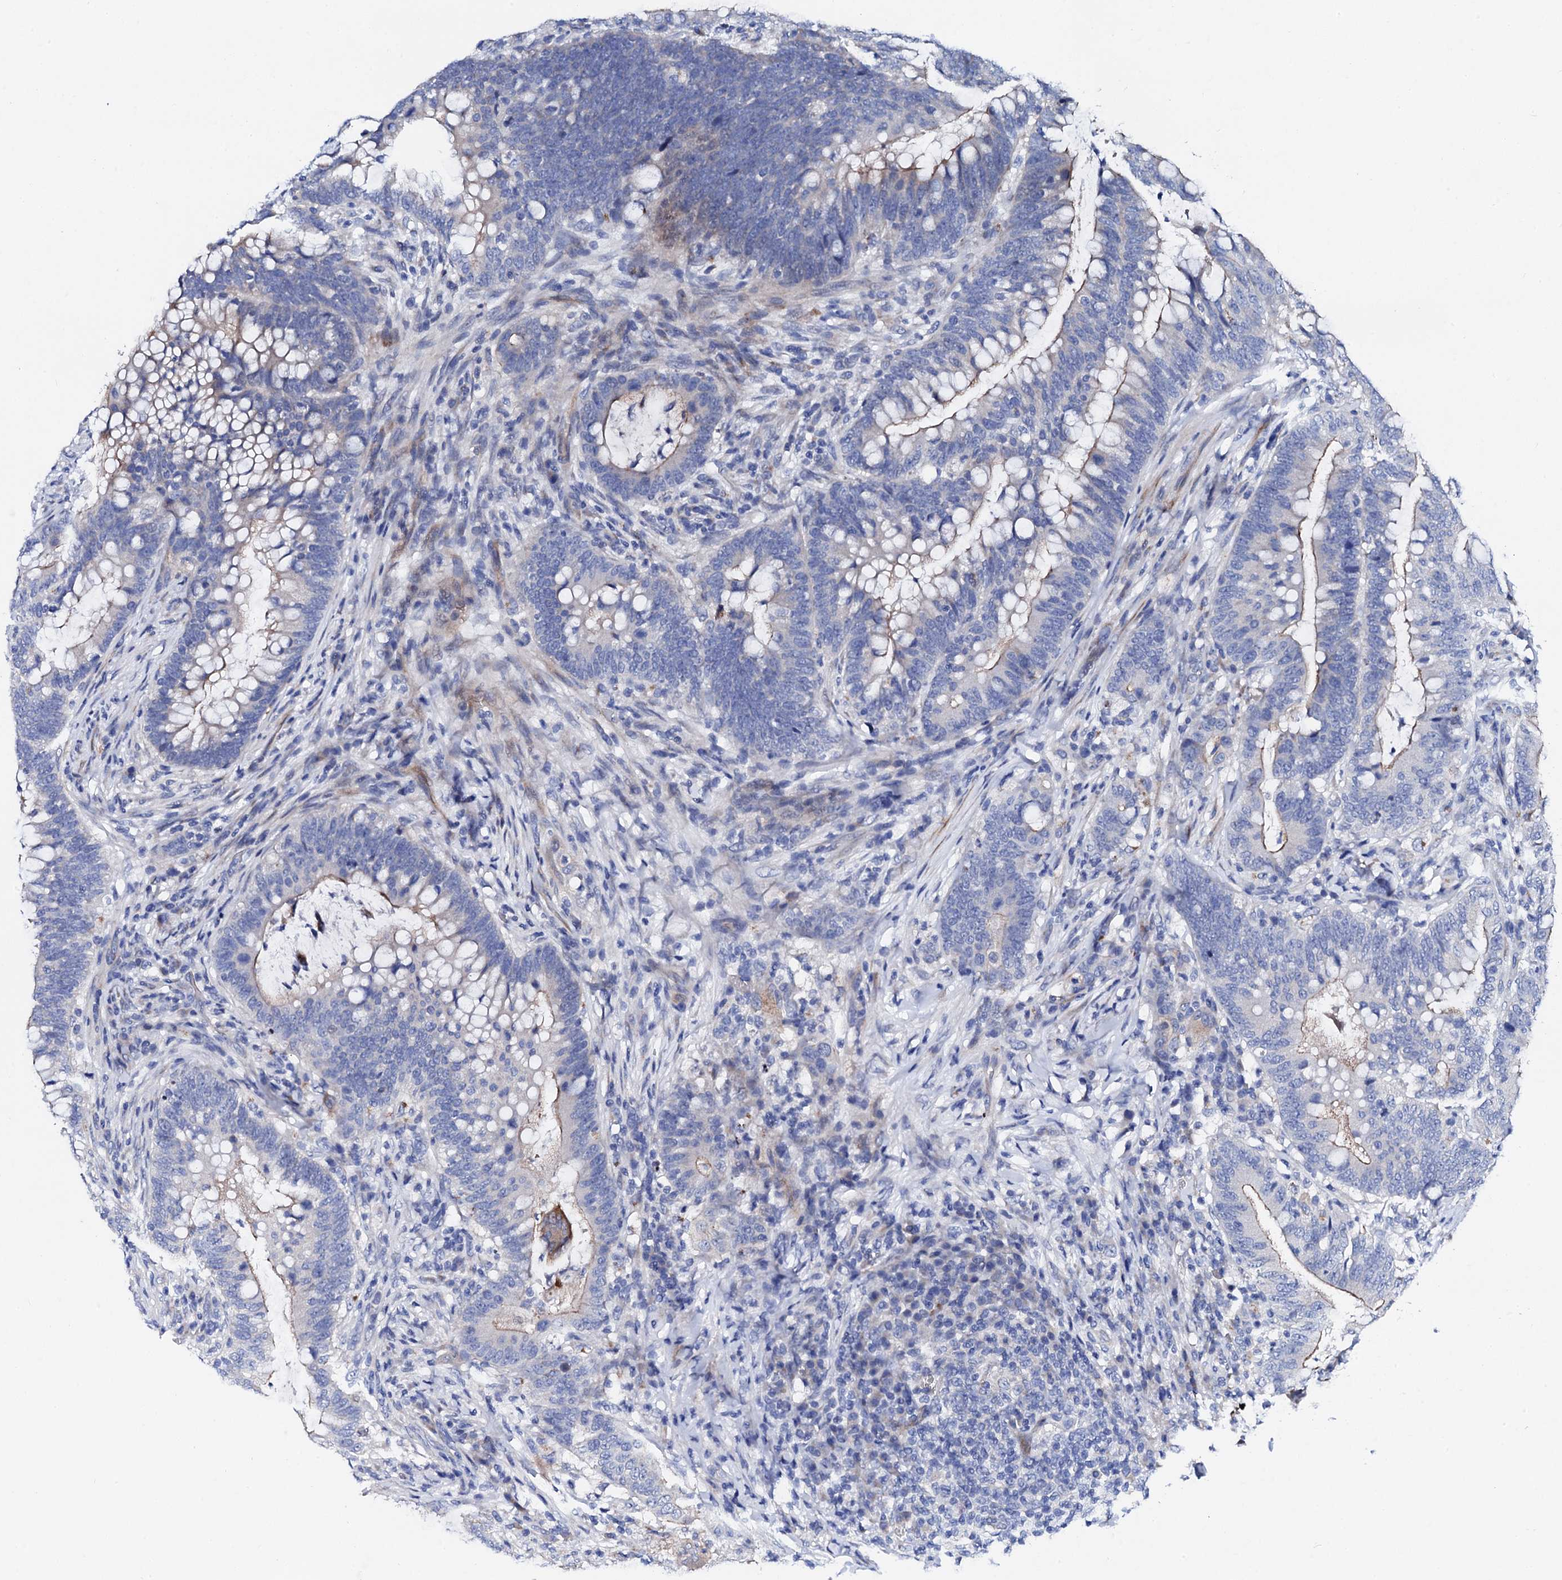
{"staining": {"intensity": "moderate", "quantity": "<25%", "location": "cytoplasmic/membranous"}, "tissue": "colorectal cancer", "cell_type": "Tumor cells", "image_type": "cancer", "snomed": [{"axis": "morphology", "description": "Adenocarcinoma, NOS"}, {"axis": "topography", "description": "Colon"}], "caption": "Immunohistochemistry (DAB) staining of human colorectal adenocarcinoma shows moderate cytoplasmic/membranous protein positivity in approximately <25% of tumor cells.", "gene": "TRDN", "patient": {"sex": "female", "age": 66}}